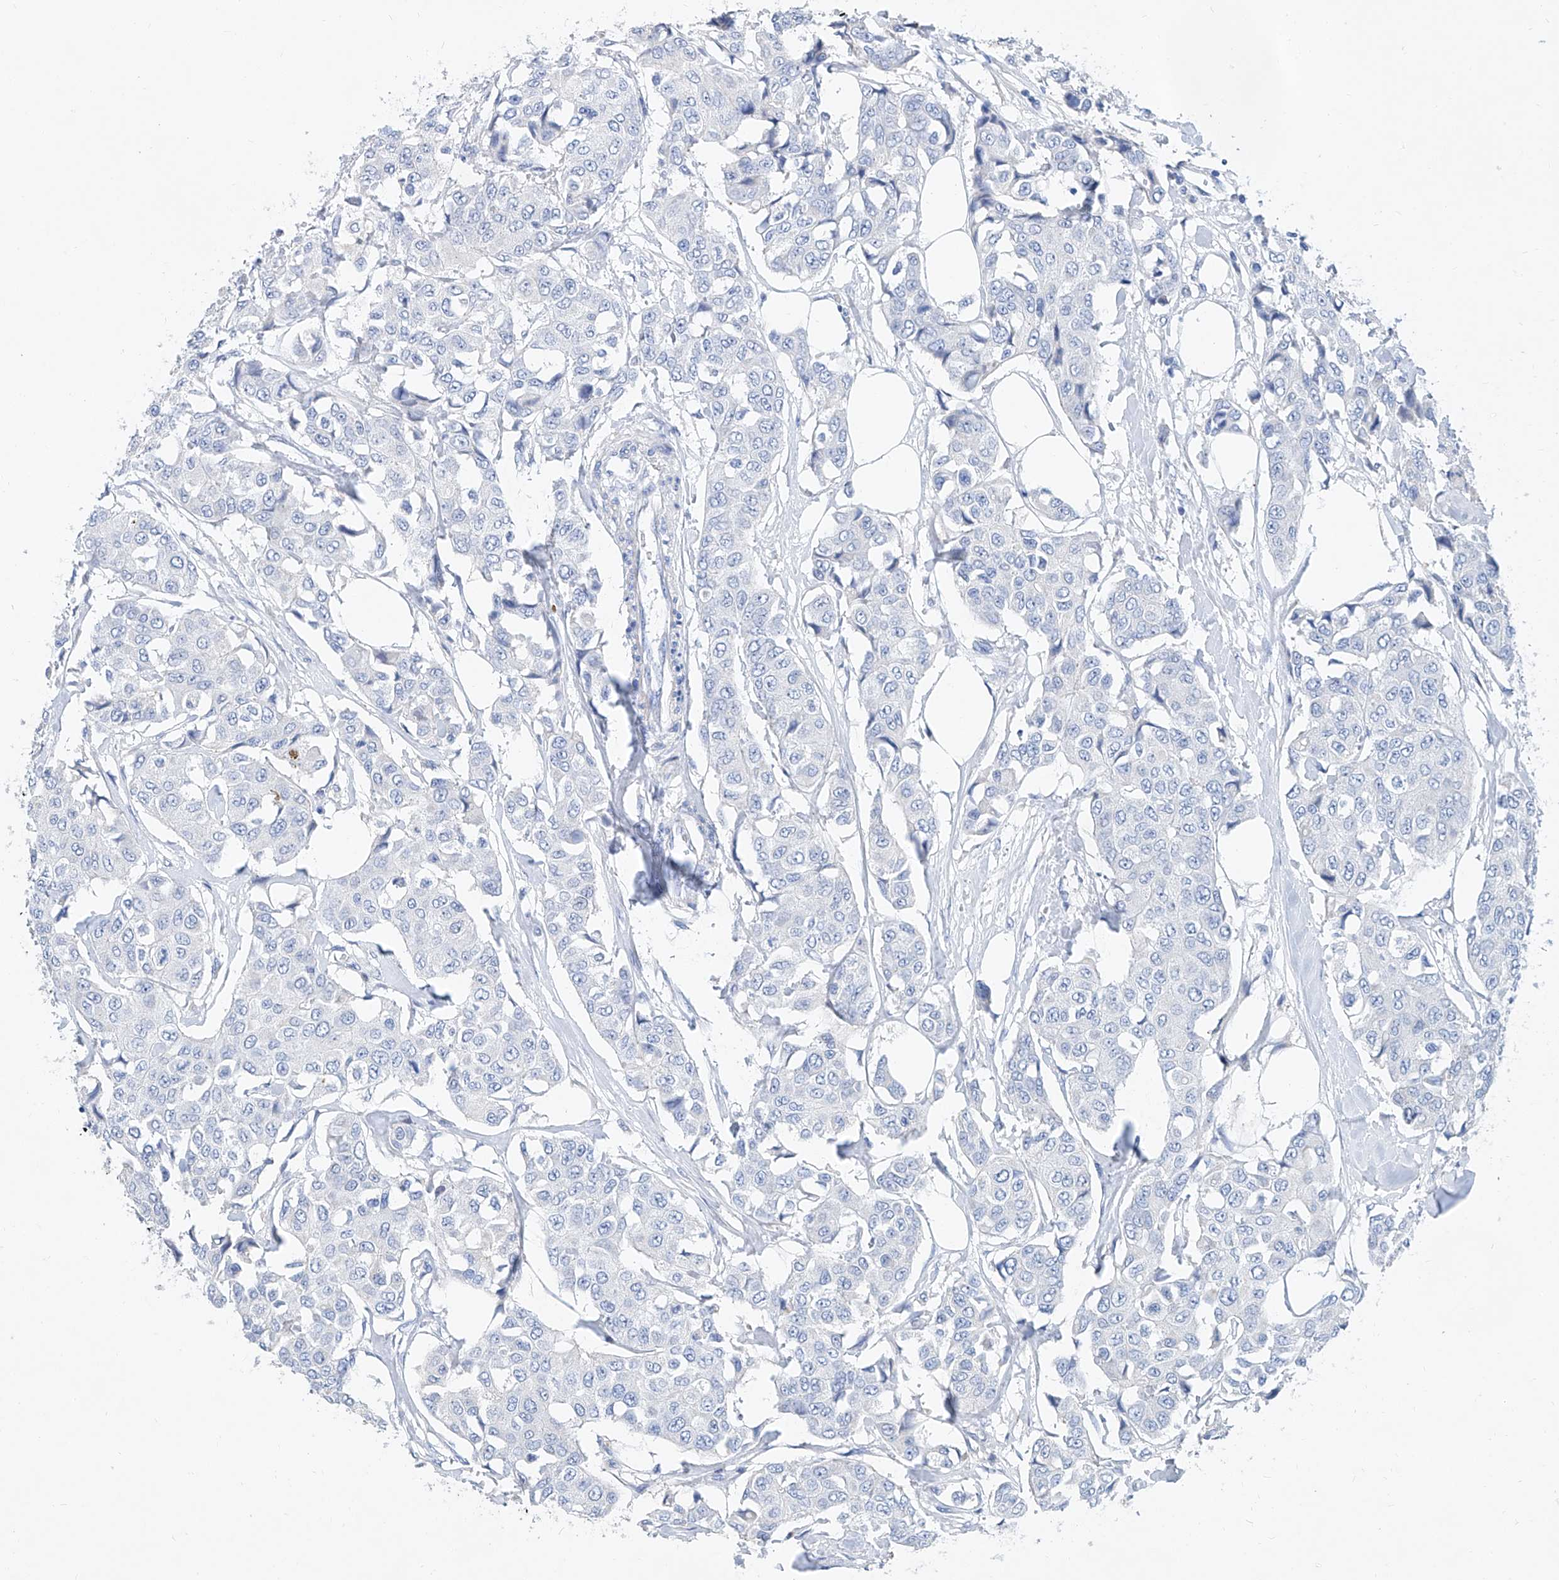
{"staining": {"intensity": "negative", "quantity": "none", "location": "none"}, "tissue": "breast cancer", "cell_type": "Tumor cells", "image_type": "cancer", "snomed": [{"axis": "morphology", "description": "Duct carcinoma"}, {"axis": "topography", "description": "Breast"}], "caption": "DAB (3,3'-diaminobenzidine) immunohistochemical staining of breast cancer exhibits no significant positivity in tumor cells.", "gene": "SLC25A29", "patient": {"sex": "female", "age": 80}}